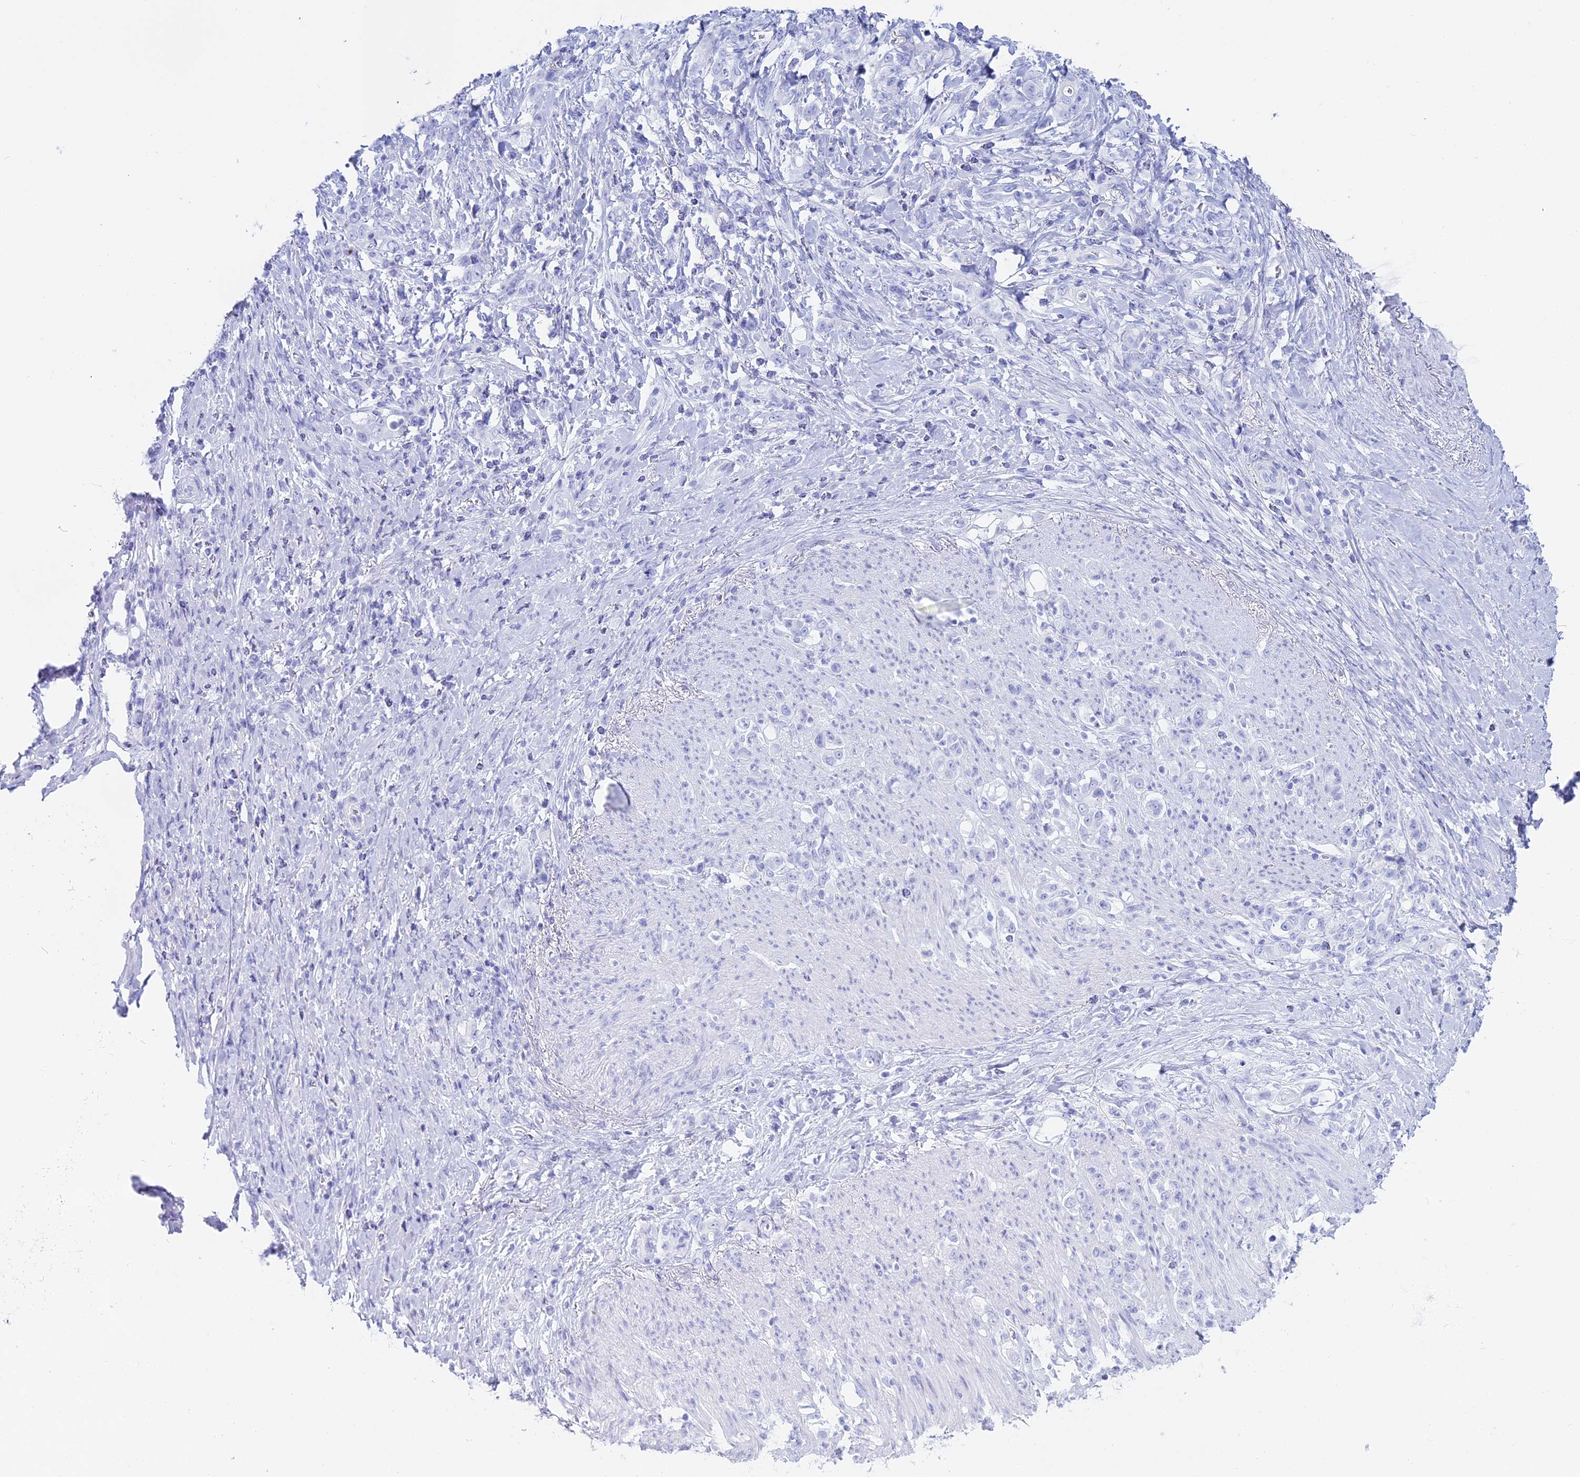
{"staining": {"intensity": "negative", "quantity": "none", "location": "none"}, "tissue": "stomach cancer", "cell_type": "Tumor cells", "image_type": "cancer", "snomed": [{"axis": "morphology", "description": "Normal tissue, NOS"}, {"axis": "morphology", "description": "Adenocarcinoma, NOS"}, {"axis": "topography", "description": "Stomach"}], "caption": "Protein analysis of stomach cancer (adenocarcinoma) displays no significant staining in tumor cells.", "gene": "CGB2", "patient": {"sex": "female", "age": 79}}